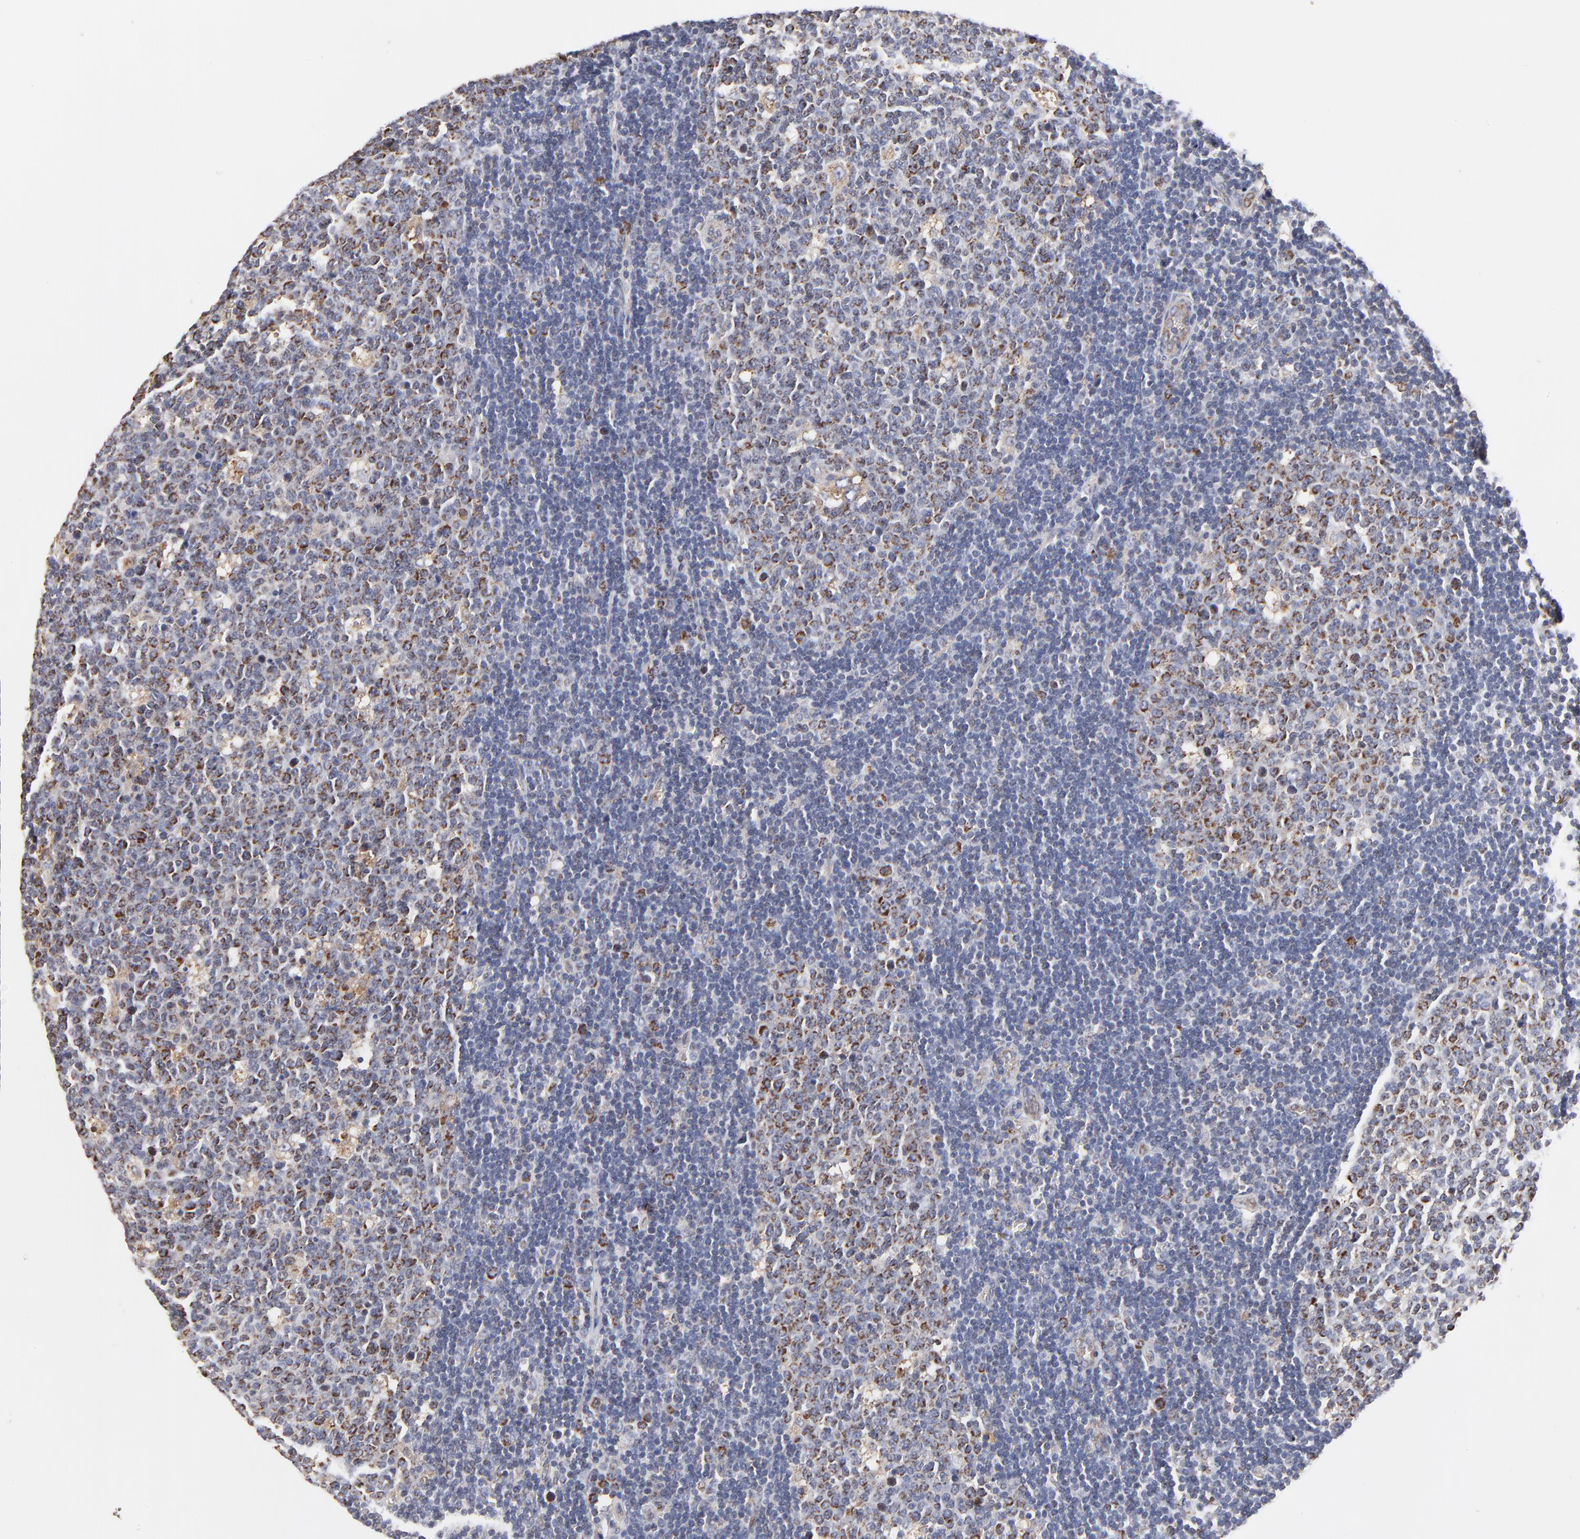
{"staining": {"intensity": "moderate", "quantity": "25%-75%", "location": "cytoplasmic/membranous"}, "tissue": "lymph node", "cell_type": "Germinal center cells", "image_type": "normal", "snomed": [{"axis": "morphology", "description": "Normal tissue, NOS"}, {"axis": "topography", "description": "Lymph node"}, {"axis": "topography", "description": "Salivary gland"}], "caption": "Immunohistochemistry (IHC) micrograph of benign lymph node: lymph node stained using IHC shows medium levels of moderate protein expression localized specifically in the cytoplasmic/membranous of germinal center cells, appearing as a cytoplasmic/membranous brown color.", "gene": "ZNF550", "patient": {"sex": "male", "age": 8}}